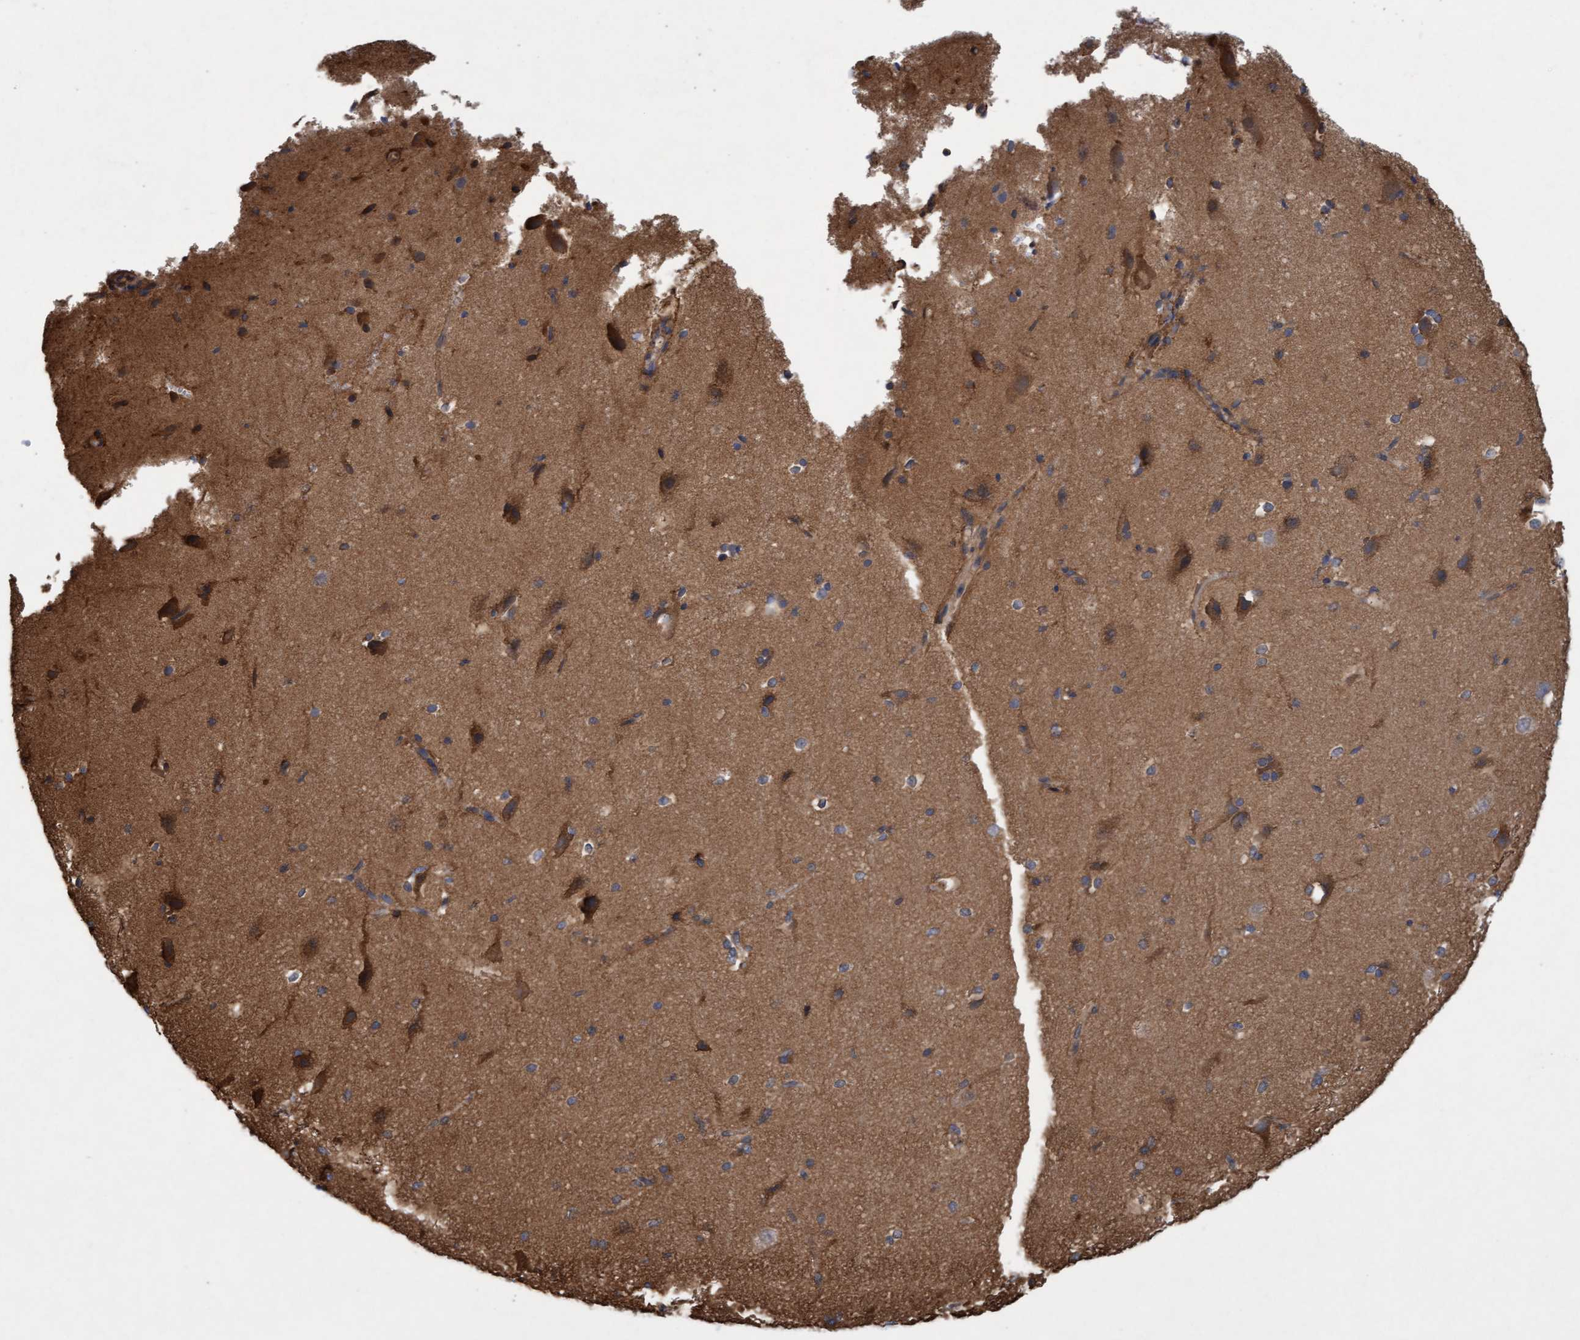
{"staining": {"intensity": "moderate", "quantity": "<25%", "location": "cytoplasmic/membranous"}, "tissue": "cerebral cortex", "cell_type": "Endothelial cells", "image_type": "normal", "snomed": [{"axis": "morphology", "description": "Normal tissue, NOS"}, {"axis": "morphology", "description": "Developmental malformation"}, {"axis": "topography", "description": "Cerebral cortex"}], "caption": "A brown stain highlights moderate cytoplasmic/membranous expression of a protein in endothelial cells of normal cerebral cortex.", "gene": "DDHD2", "patient": {"sex": "female", "age": 30}}